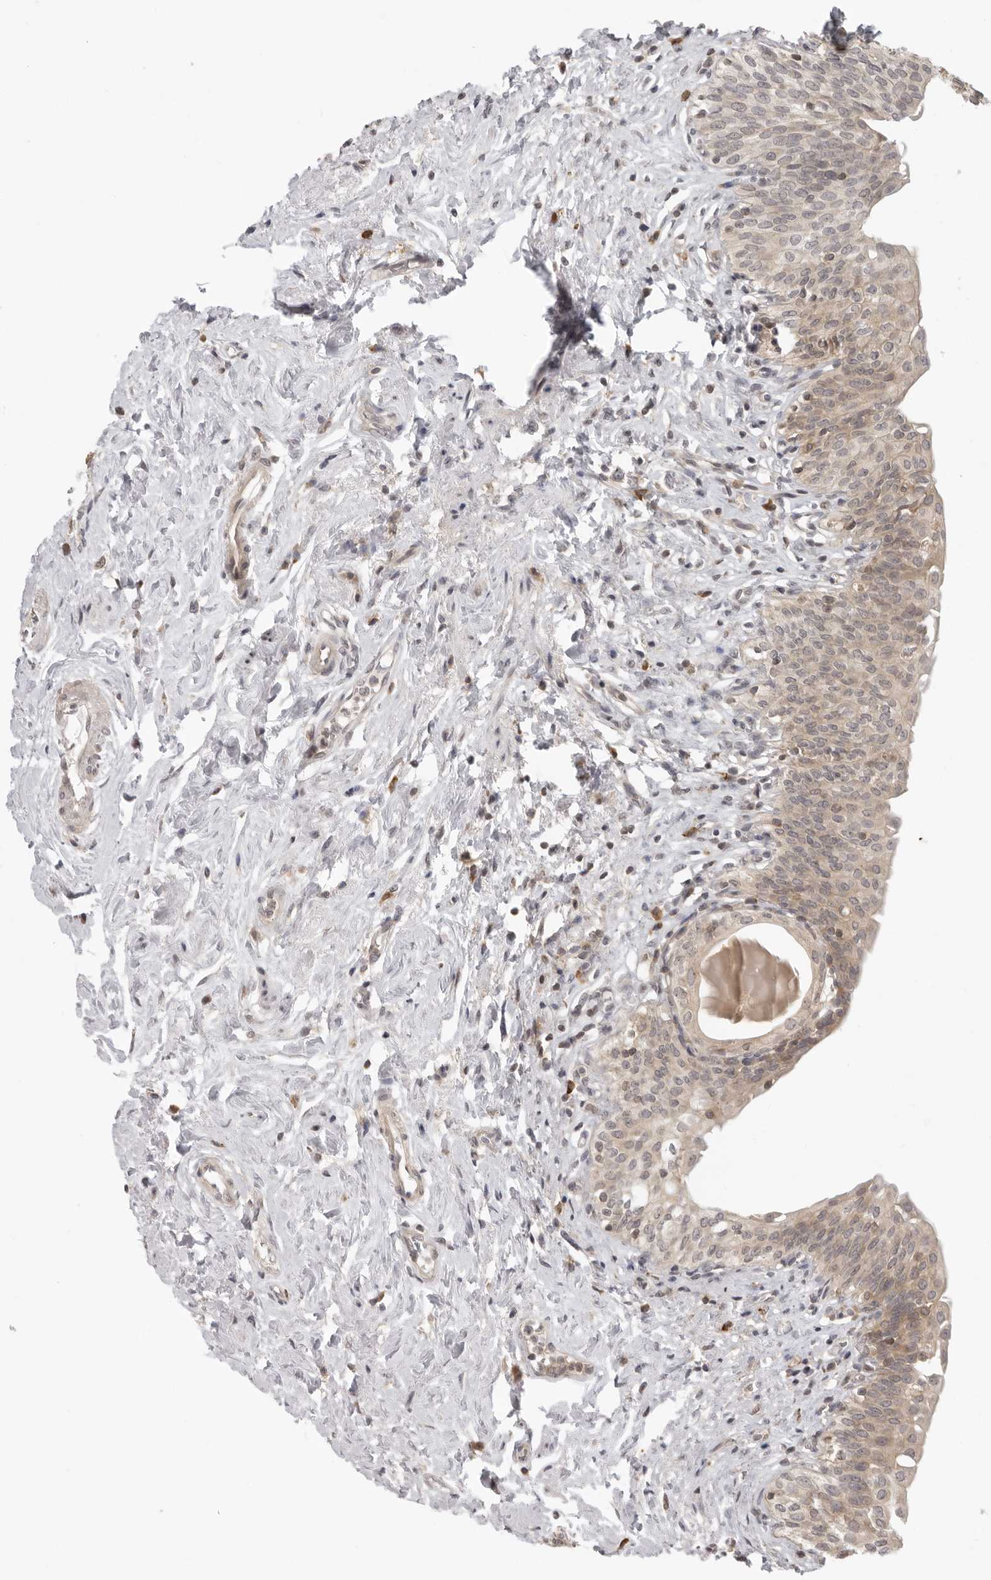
{"staining": {"intensity": "weak", "quantity": ">75%", "location": "cytoplasmic/membranous"}, "tissue": "urinary bladder", "cell_type": "Urothelial cells", "image_type": "normal", "snomed": [{"axis": "morphology", "description": "Normal tissue, NOS"}, {"axis": "topography", "description": "Urinary bladder"}], "caption": "IHC image of normal urinary bladder stained for a protein (brown), which shows low levels of weak cytoplasmic/membranous staining in approximately >75% of urothelial cells.", "gene": "PRRC2A", "patient": {"sex": "male", "age": 83}}